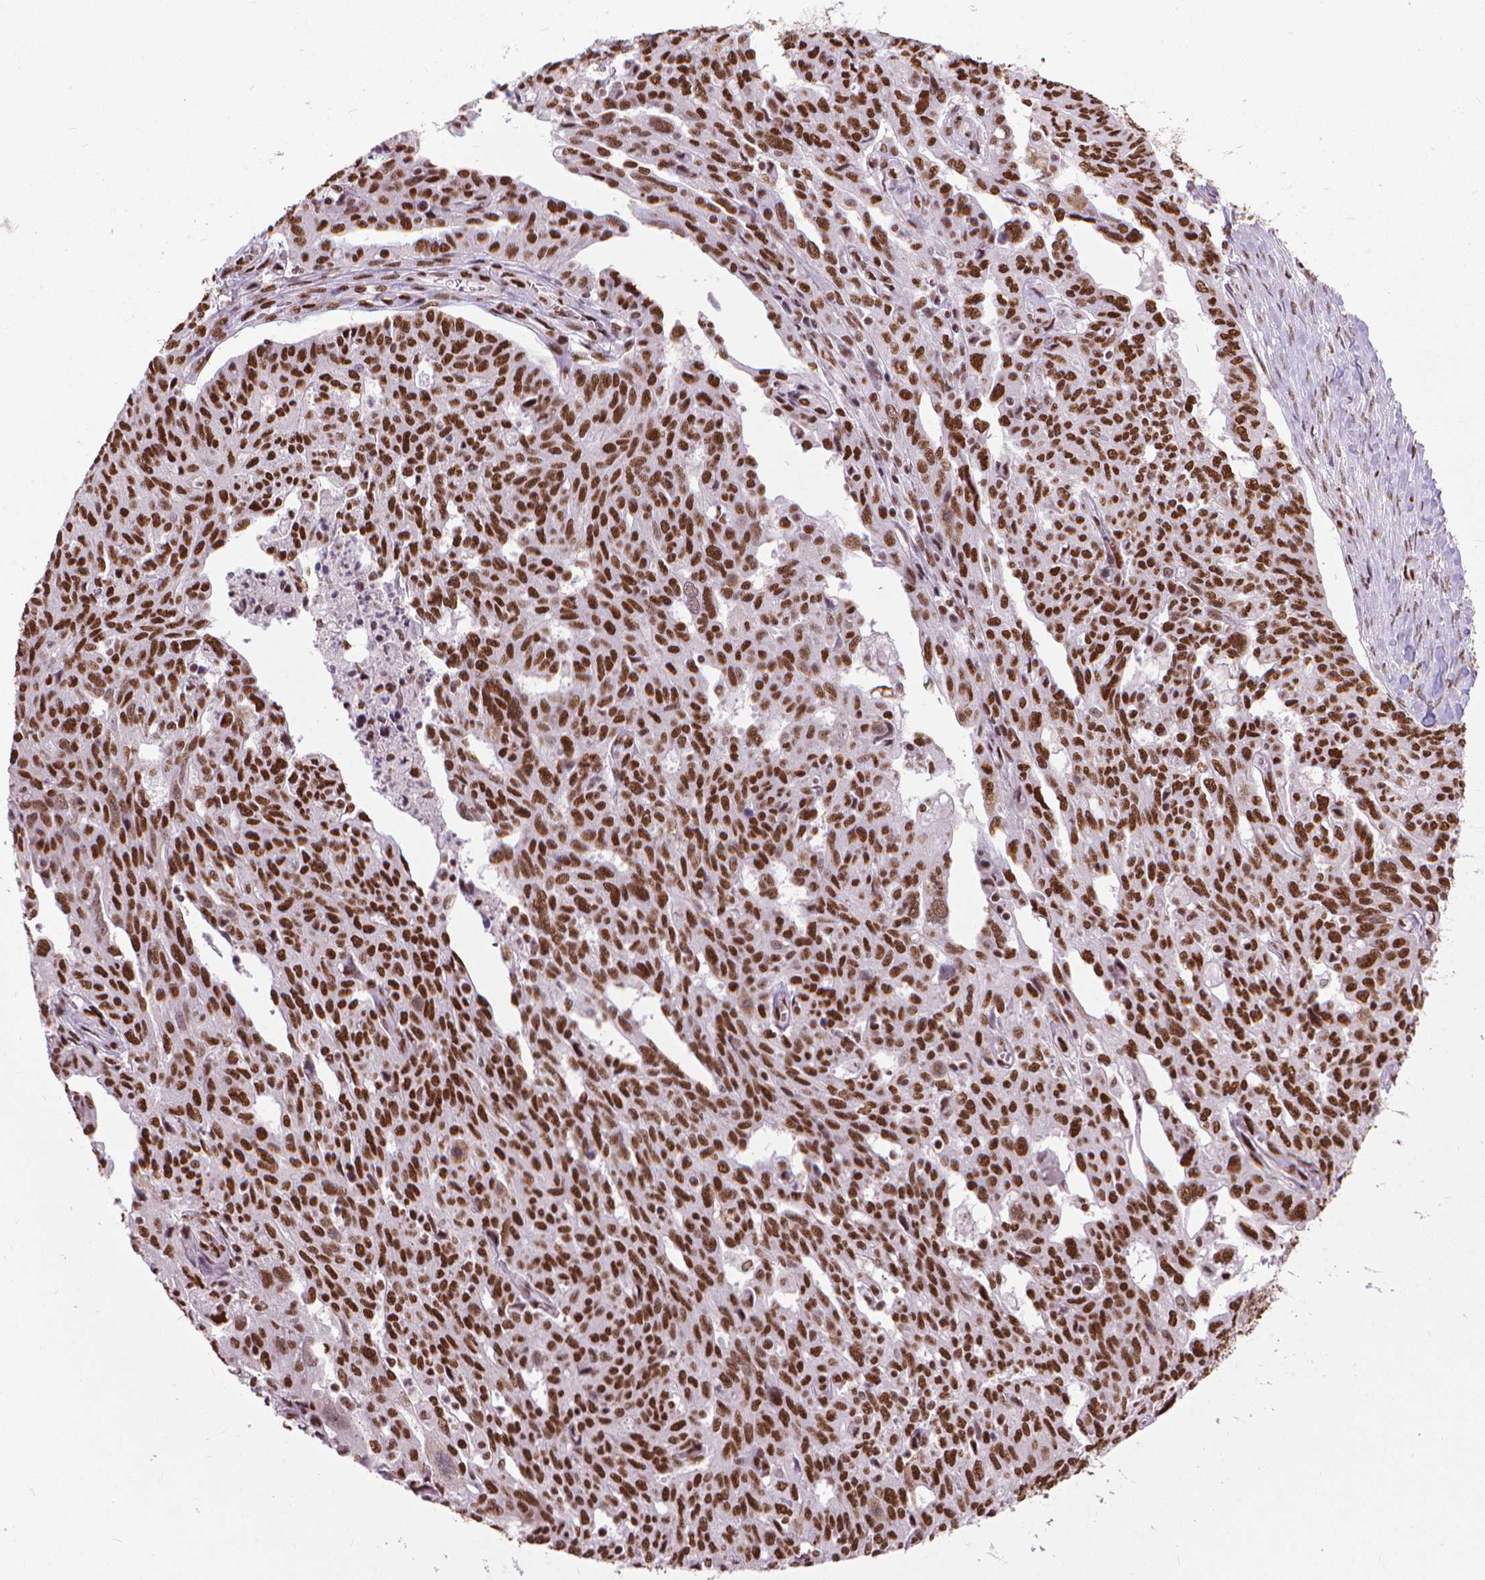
{"staining": {"intensity": "strong", "quantity": ">75%", "location": "nuclear"}, "tissue": "ovarian cancer", "cell_type": "Tumor cells", "image_type": "cancer", "snomed": [{"axis": "morphology", "description": "Cystadenocarcinoma, serous, NOS"}, {"axis": "topography", "description": "Ovary"}], "caption": "A high amount of strong nuclear staining is seen in about >75% of tumor cells in ovarian serous cystadenocarcinoma tissue.", "gene": "AKAP8", "patient": {"sex": "female", "age": 67}}